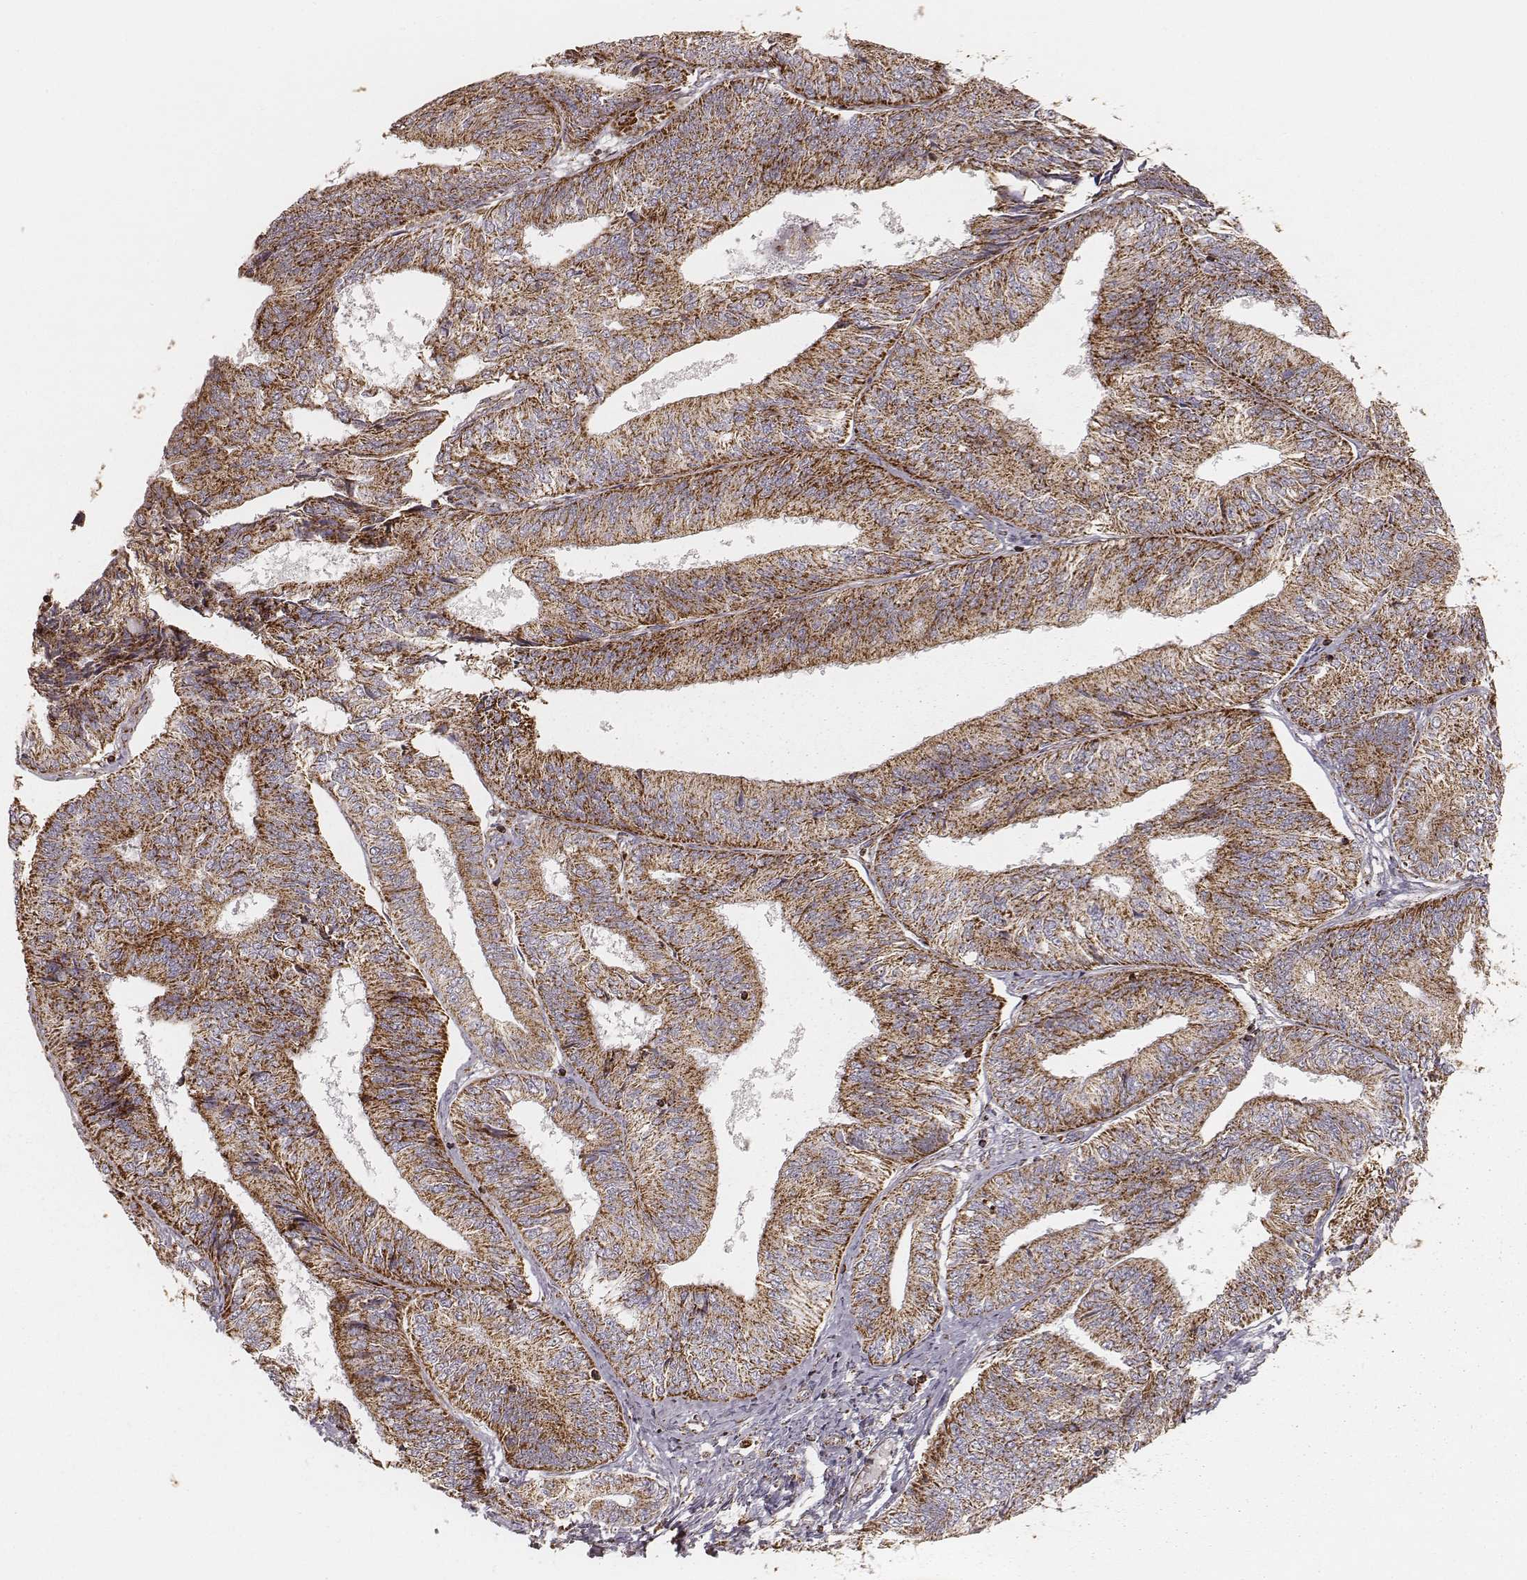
{"staining": {"intensity": "moderate", "quantity": ">75%", "location": "cytoplasmic/membranous"}, "tissue": "endometrial cancer", "cell_type": "Tumor cells", "image_type": "cancer", "snomed": [{"axis": "morphology", "description": "Adenocarcinoma, NOS"}, {"axis": "topography", "description": "Endometrium"}], "caption": "Endometrial cancer tissue displays moderate cytoplasmic/membranous expression in approximately >75% of tumor cells, visualized by immunohistochemistry.", "gene": "CS", "patient": {"sex": "female", "age": 58}}